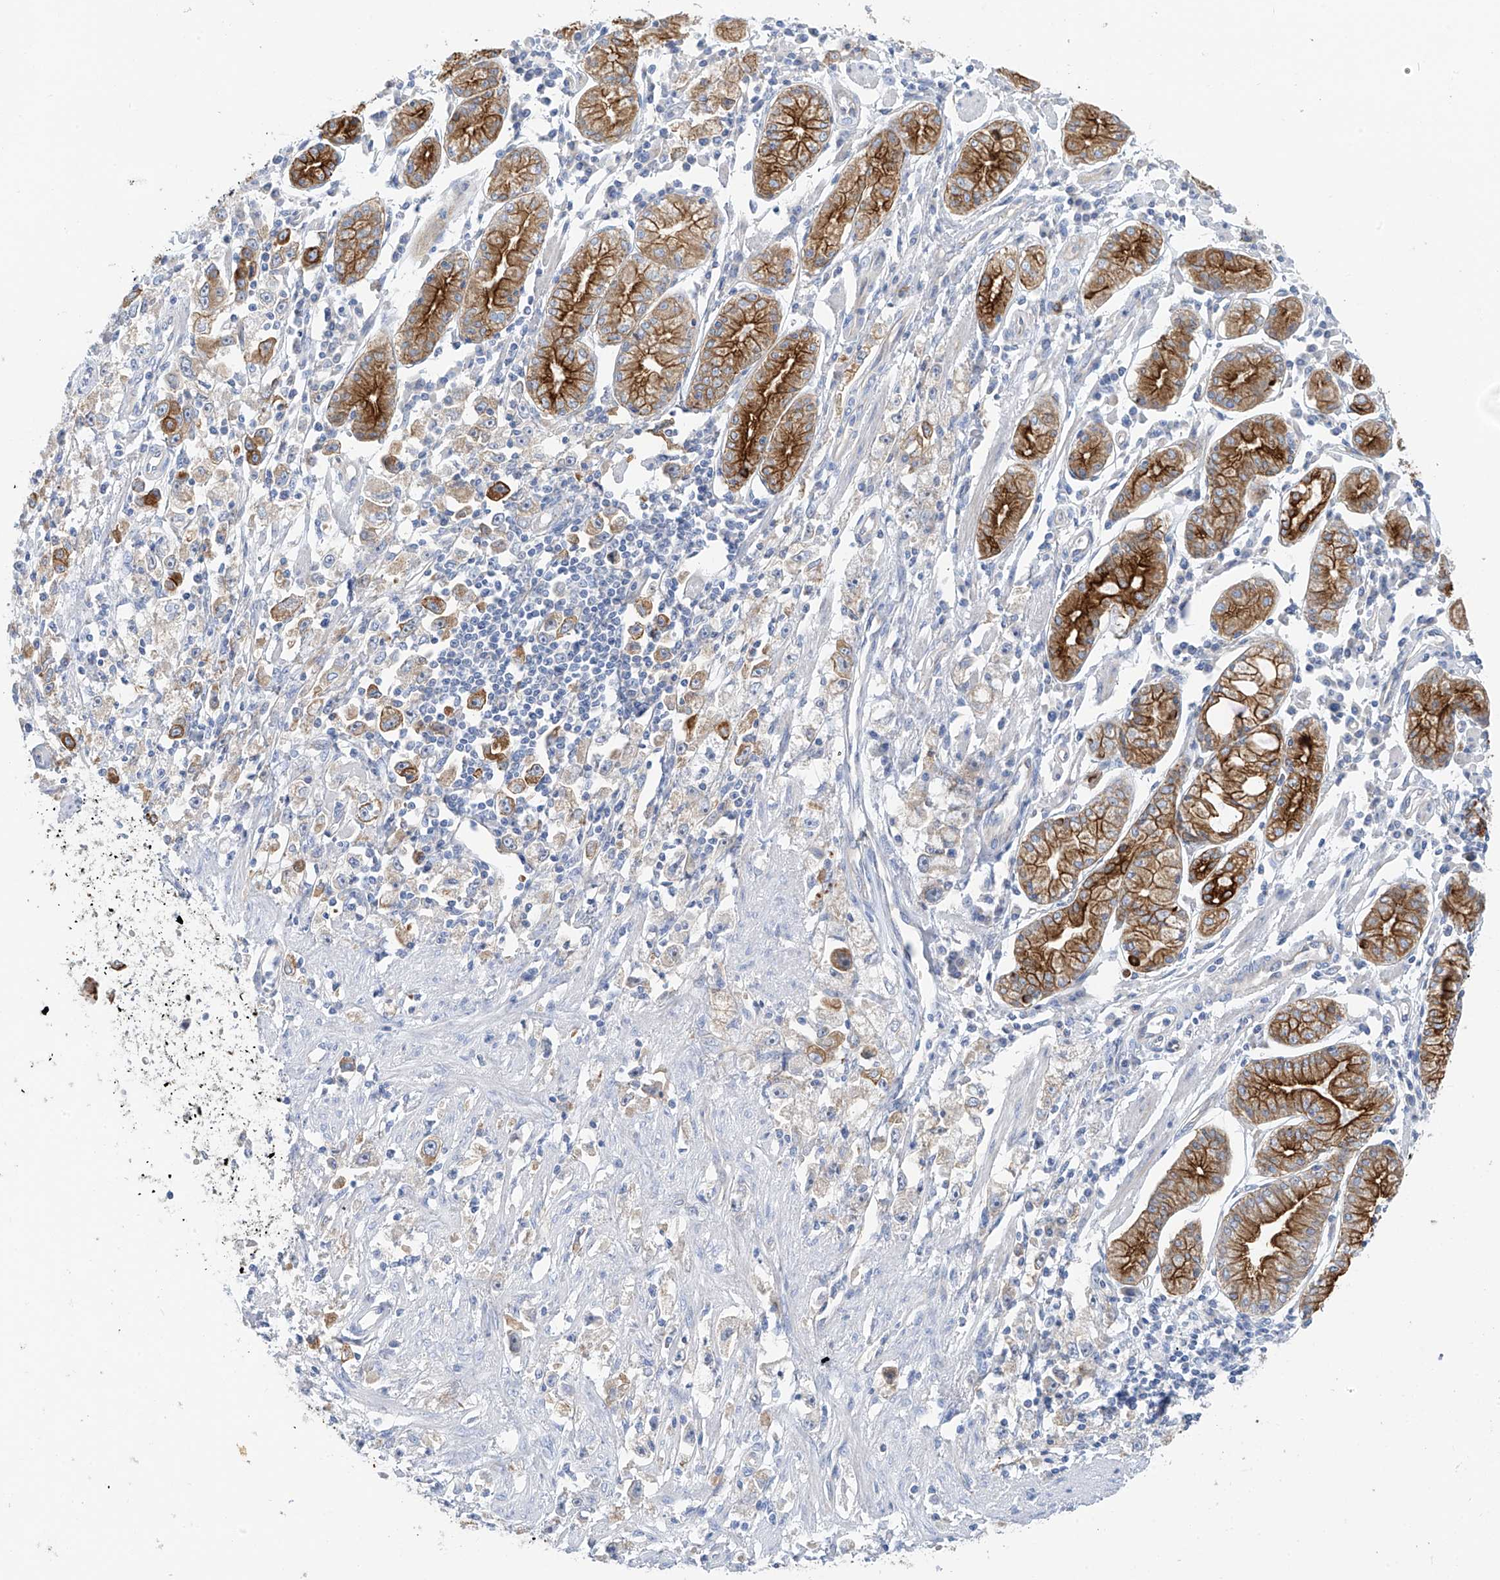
{"staining": {"intensity": "strong", "quantity": ">75%", "location": "cytoplasmic/membranous"}, "tissue": "stomach cancer", "cell_type": "Tumor cells", "image_type": "cancer", "snomed": [{"axis": "morphology", "description": "Adenocarcinoma, NOS"}, {"axis": "topography", "description": "Stomach"}], "caption": "Stomach cancer stained with IHC reveals strong cytoplasmic/membranous positivity in about >75% of tumor cells.", "gene": "PIK3C2B", "patient": {"sex": "female", "age": 59}}